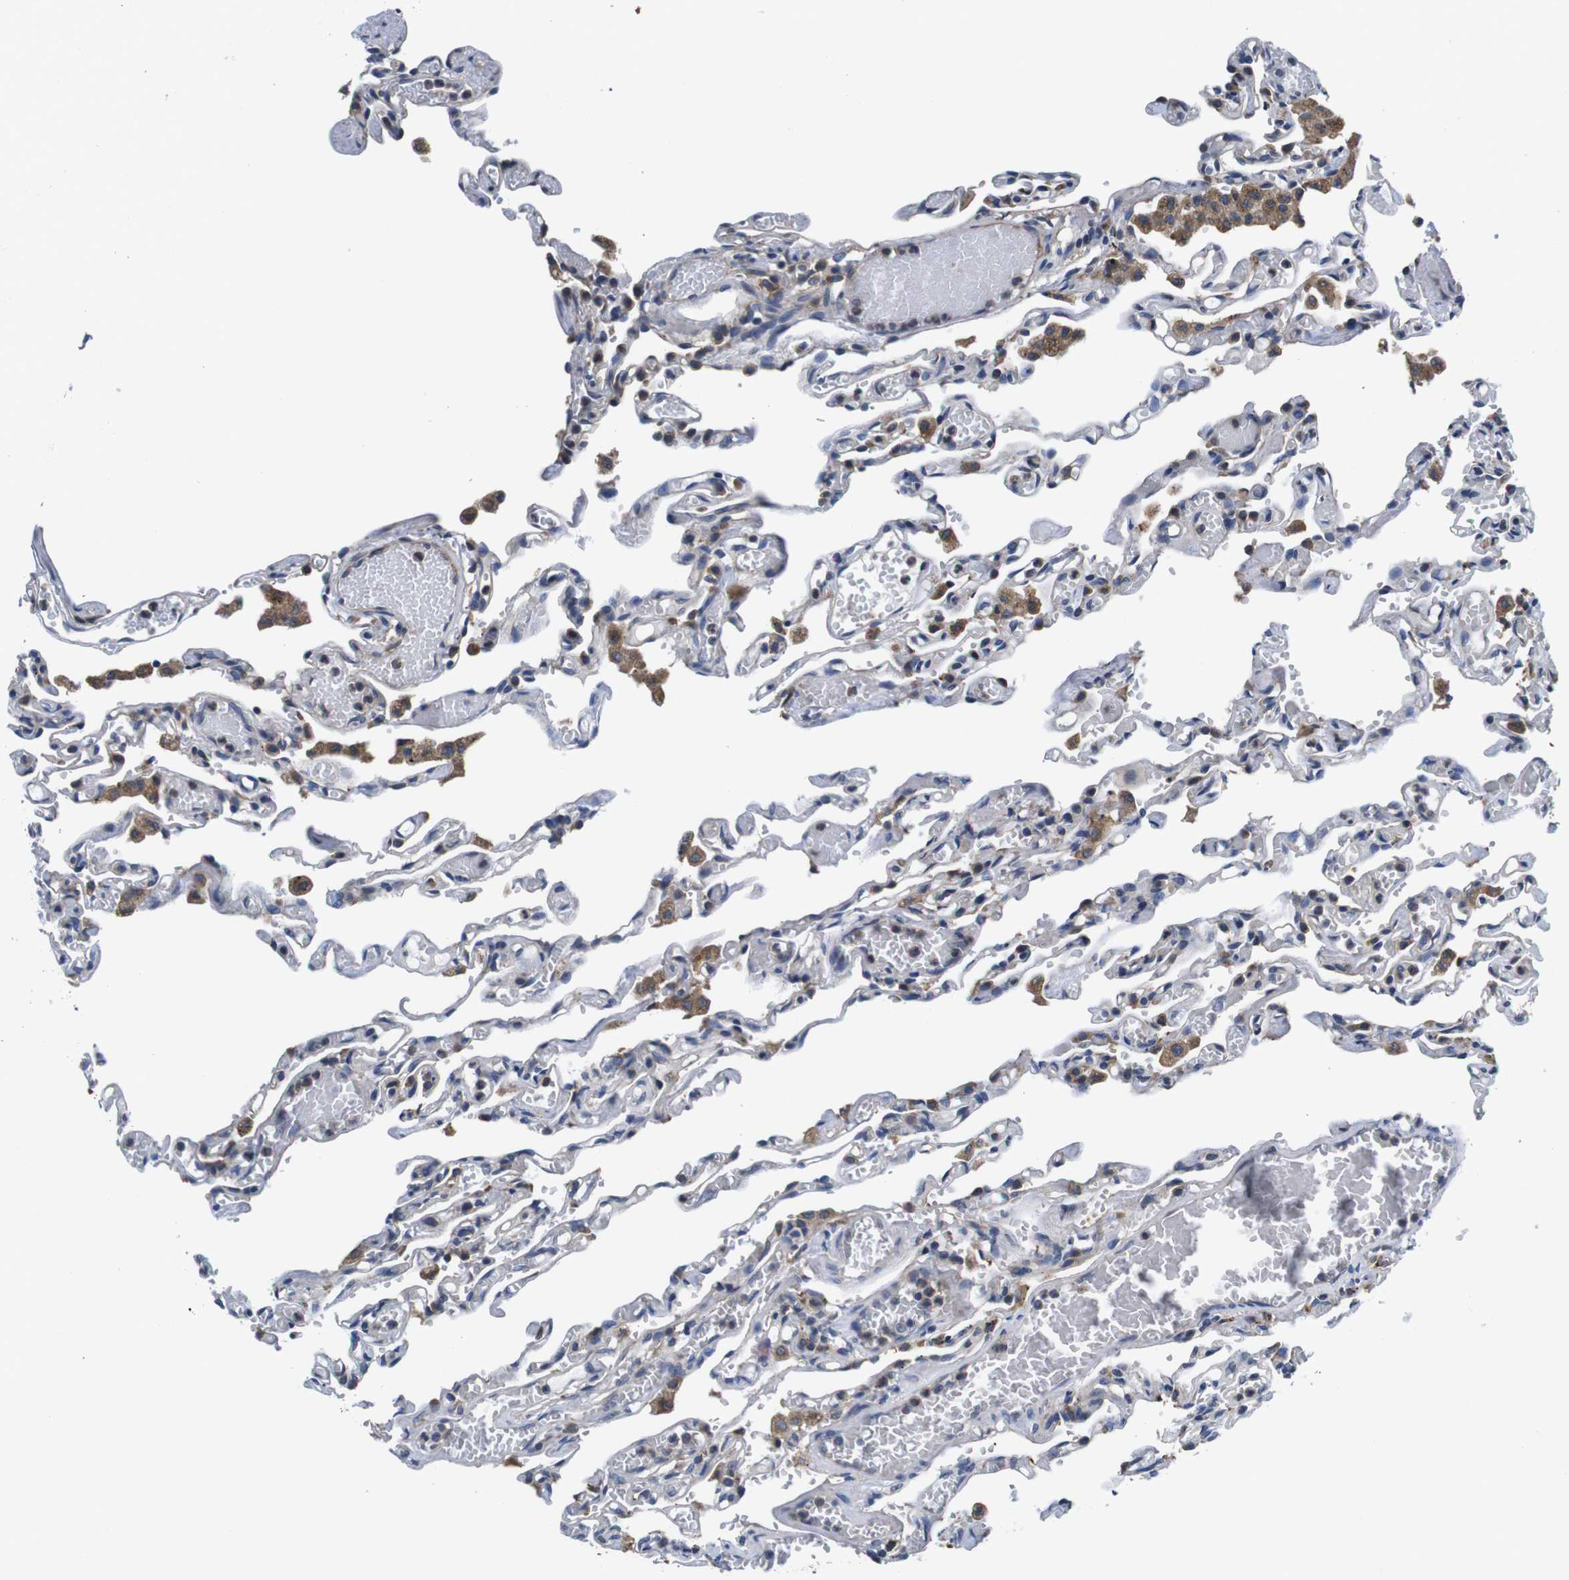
{"staining": {"intensity": "moderate", "quantity": "<25%", "location": "cytoplasmic/membranous"}, "tissue": "lung", "cell_type": "Alveolar cells", "image_type": "normal", "snomed": [{"axis": "morphology", "description": "Normal tissue, NOS"}, {"axis": "topography", "description": "Lung"}], "caption": "Moderate cytoplasmic/membranous positivity is seen in approximately <25% of alveolar cells in benign lung. The staining was performed using DAB (3,3'-diaminobenzidine) to visualize the protein expression in brown, while the nuclei were stained in blue with hematoxylin (Magnification: 20x).", "gene": "MARCHF7", "patient": {"sex": "male", "age": 21}}